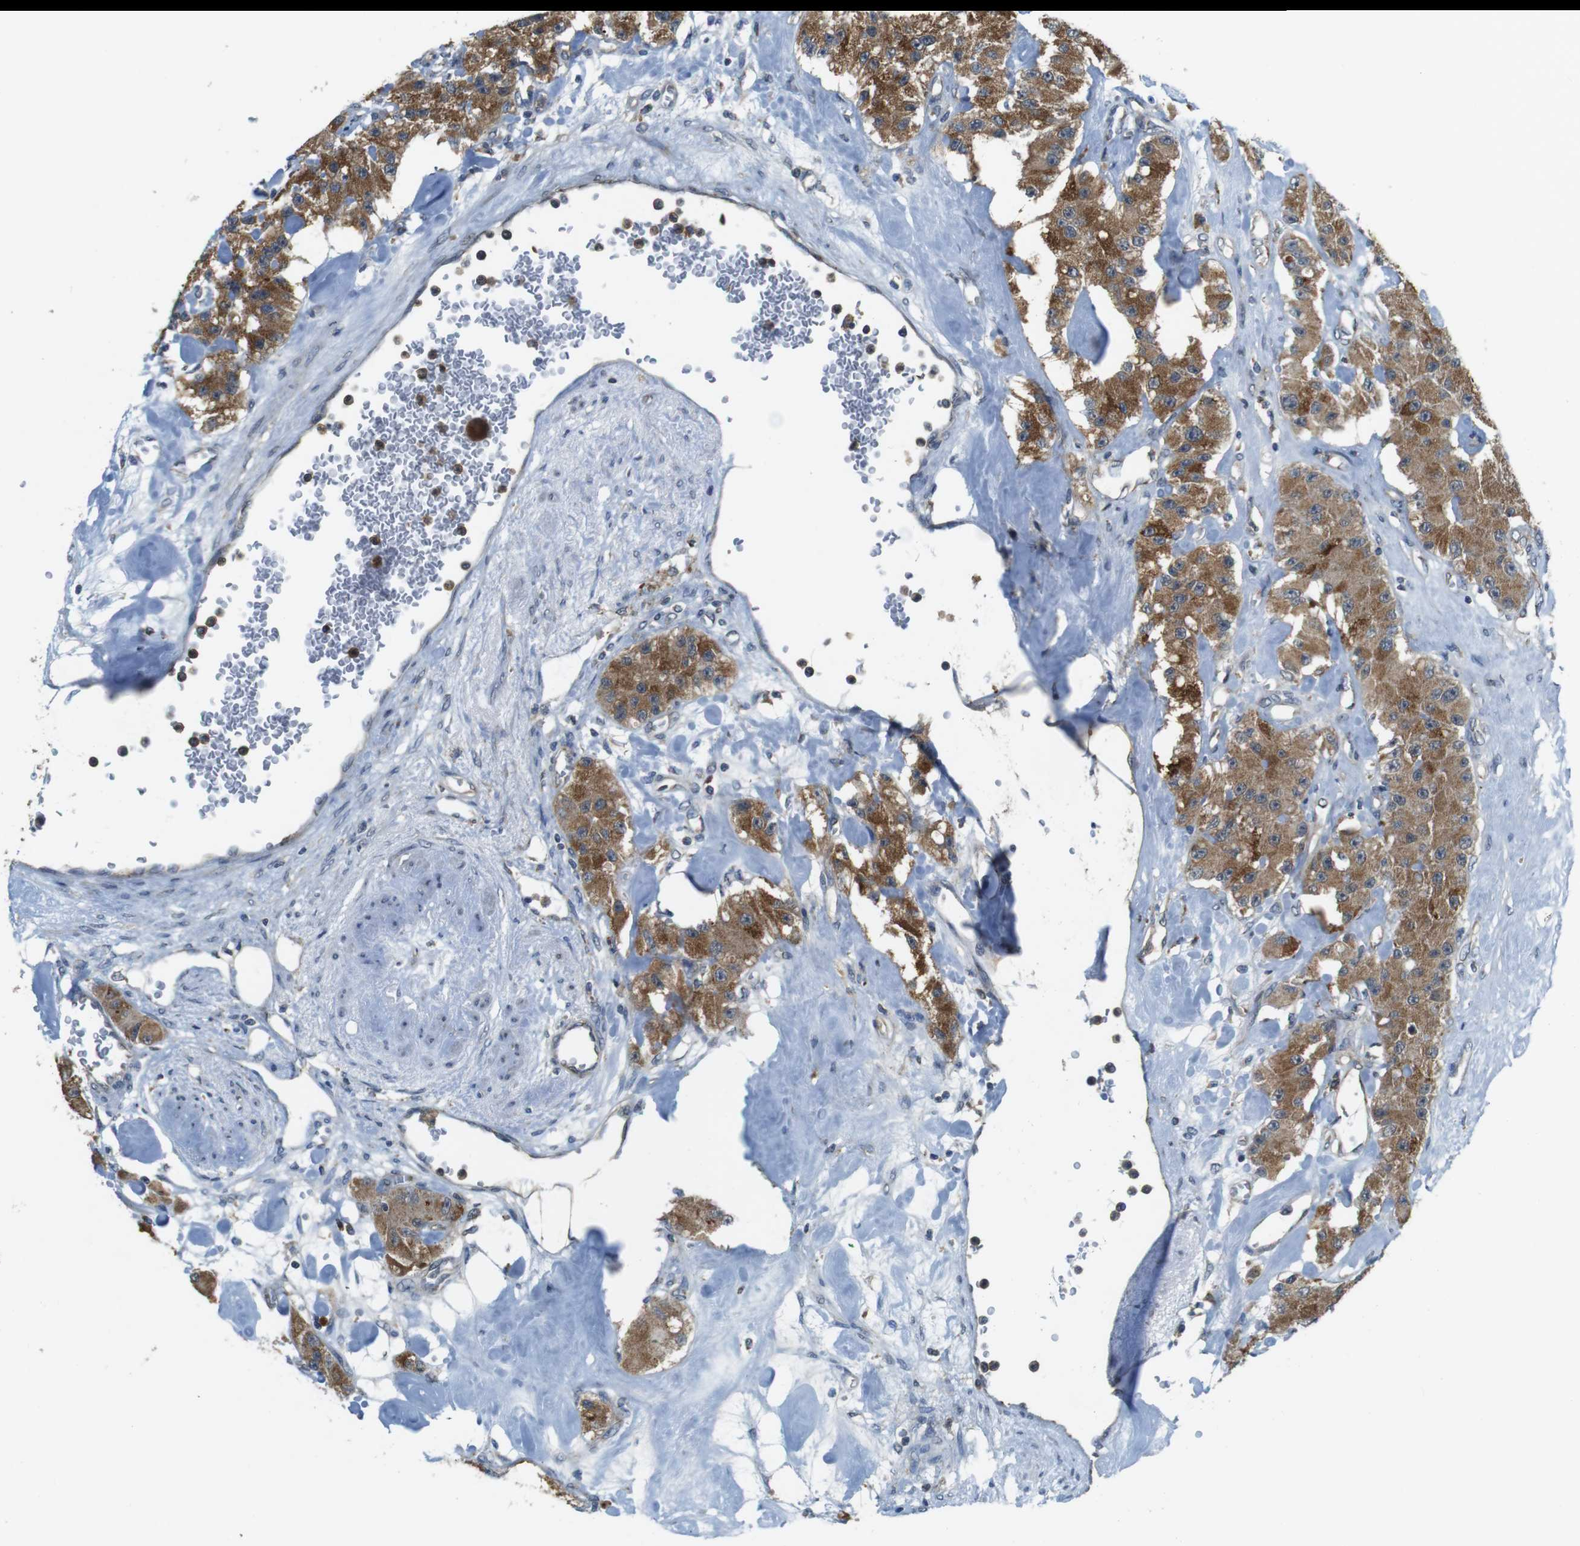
{"staining": {"intensity": "moderate", "quantity": ">75%", "location": "cytoplasmic/membranous"}, "tissue": "carcinoid", "cell_type": "Tumor cells", "image_type": "cancer", "snomed": [{"axis": "morphology", "description": "Carcinoid, malignant, NOS"}, {"axis": "topography", "description": "Pancreas"}], "caption": "Protein expression analysis of carcinoid (malignant) reveals moderate cytoplasmic/membranous expression in about >75% of tumor cells.", "gene": "BRI3BP", "patient": {"sex": "male", "age": 41}}